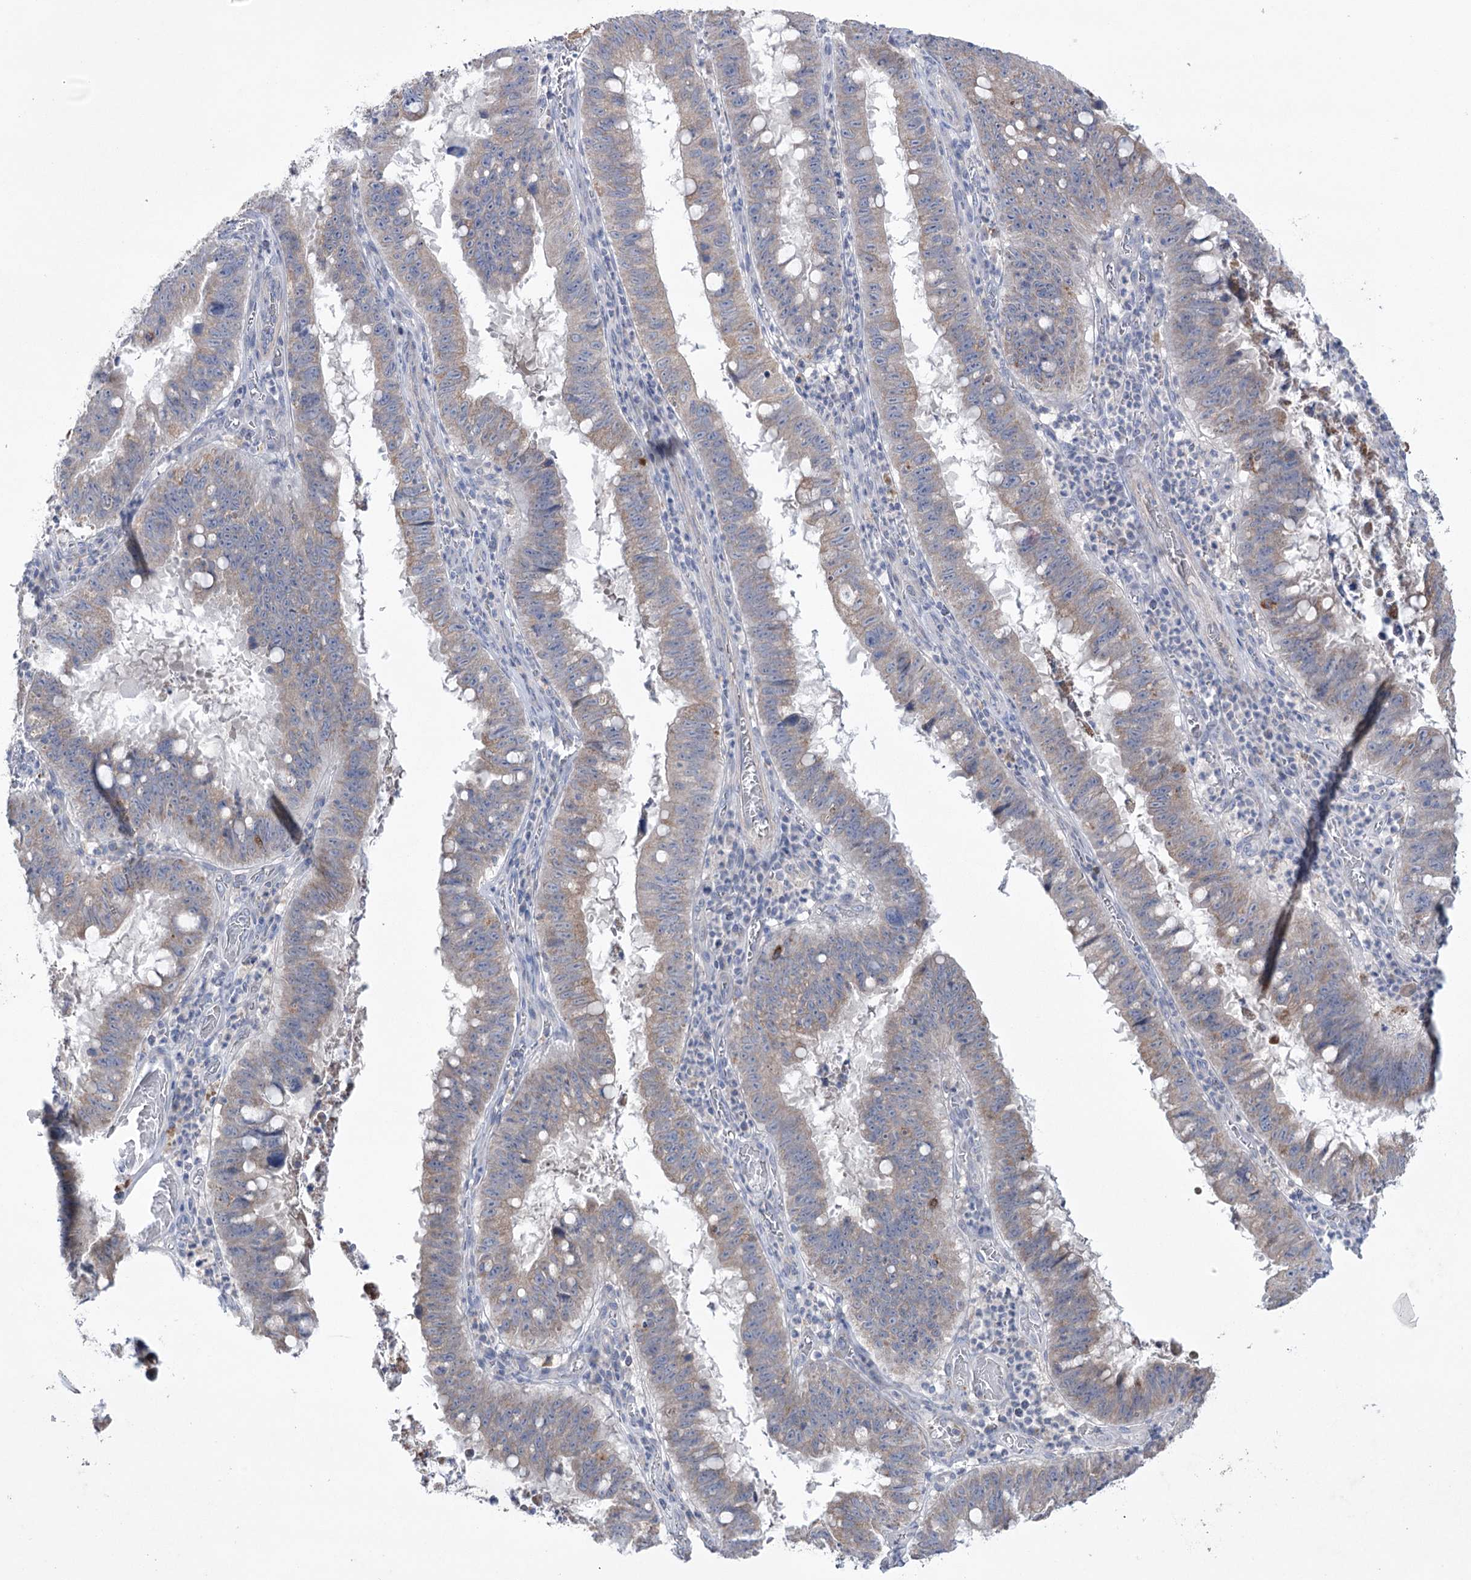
{"staining": {"intensity": "weak", "quantity": "<25%", "location": "cytoplasmic/membranous"}, "tissue": "stomach cancer", "cell_type": "Tumor cells", "image_type": "cancer", "snomed": [{"axis": "morphology", "description": "Adenocarcinoma, NOS"}, {"axis": "topography", "description": "Stomach"}], "caption": "Tumor cells show no significant protein positivity in stomach cancer (adenocarcinoma).", "gene": "MTCH2", "patient": {"sex": "male", "age": 59}}